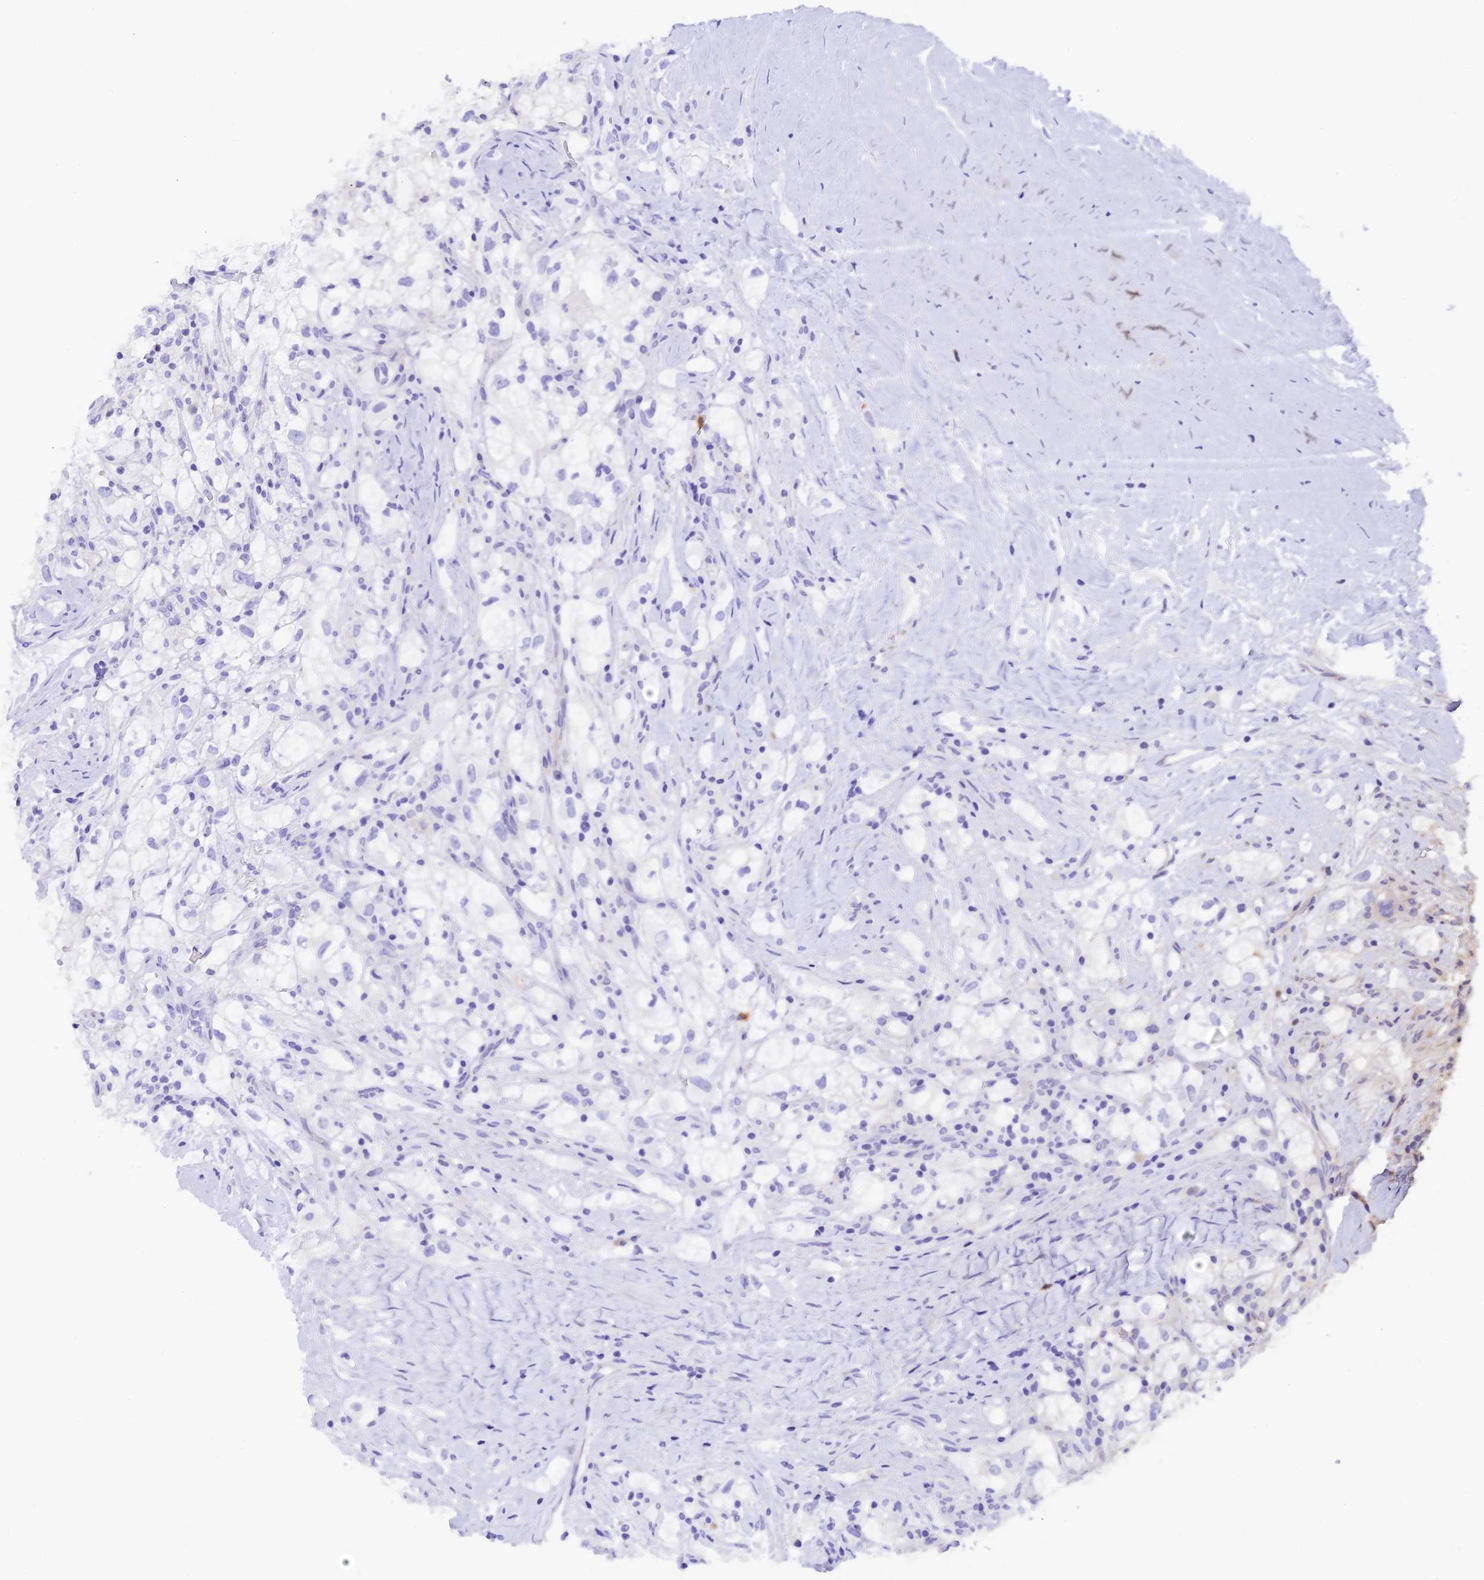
{"staining": {"intensity": "negative", "quantity": "none", "location": "none"}, "tissue": "renal cancer", "cell_type": "Tumor cells", "image_type": "cancer", "snomed": [{"axis": "morphology", "description": "Adenocarcinoma, NOS"}, {"axis": "topography", "description": "Kidney"}], "caption": "DAB (3,3'-diaminobenzidine) immunohistochemical staining of renal cancer displays no significant staining in tumor cells.", "gene": "COL6A5", "patient": {"sex": "male", "age": 59}}